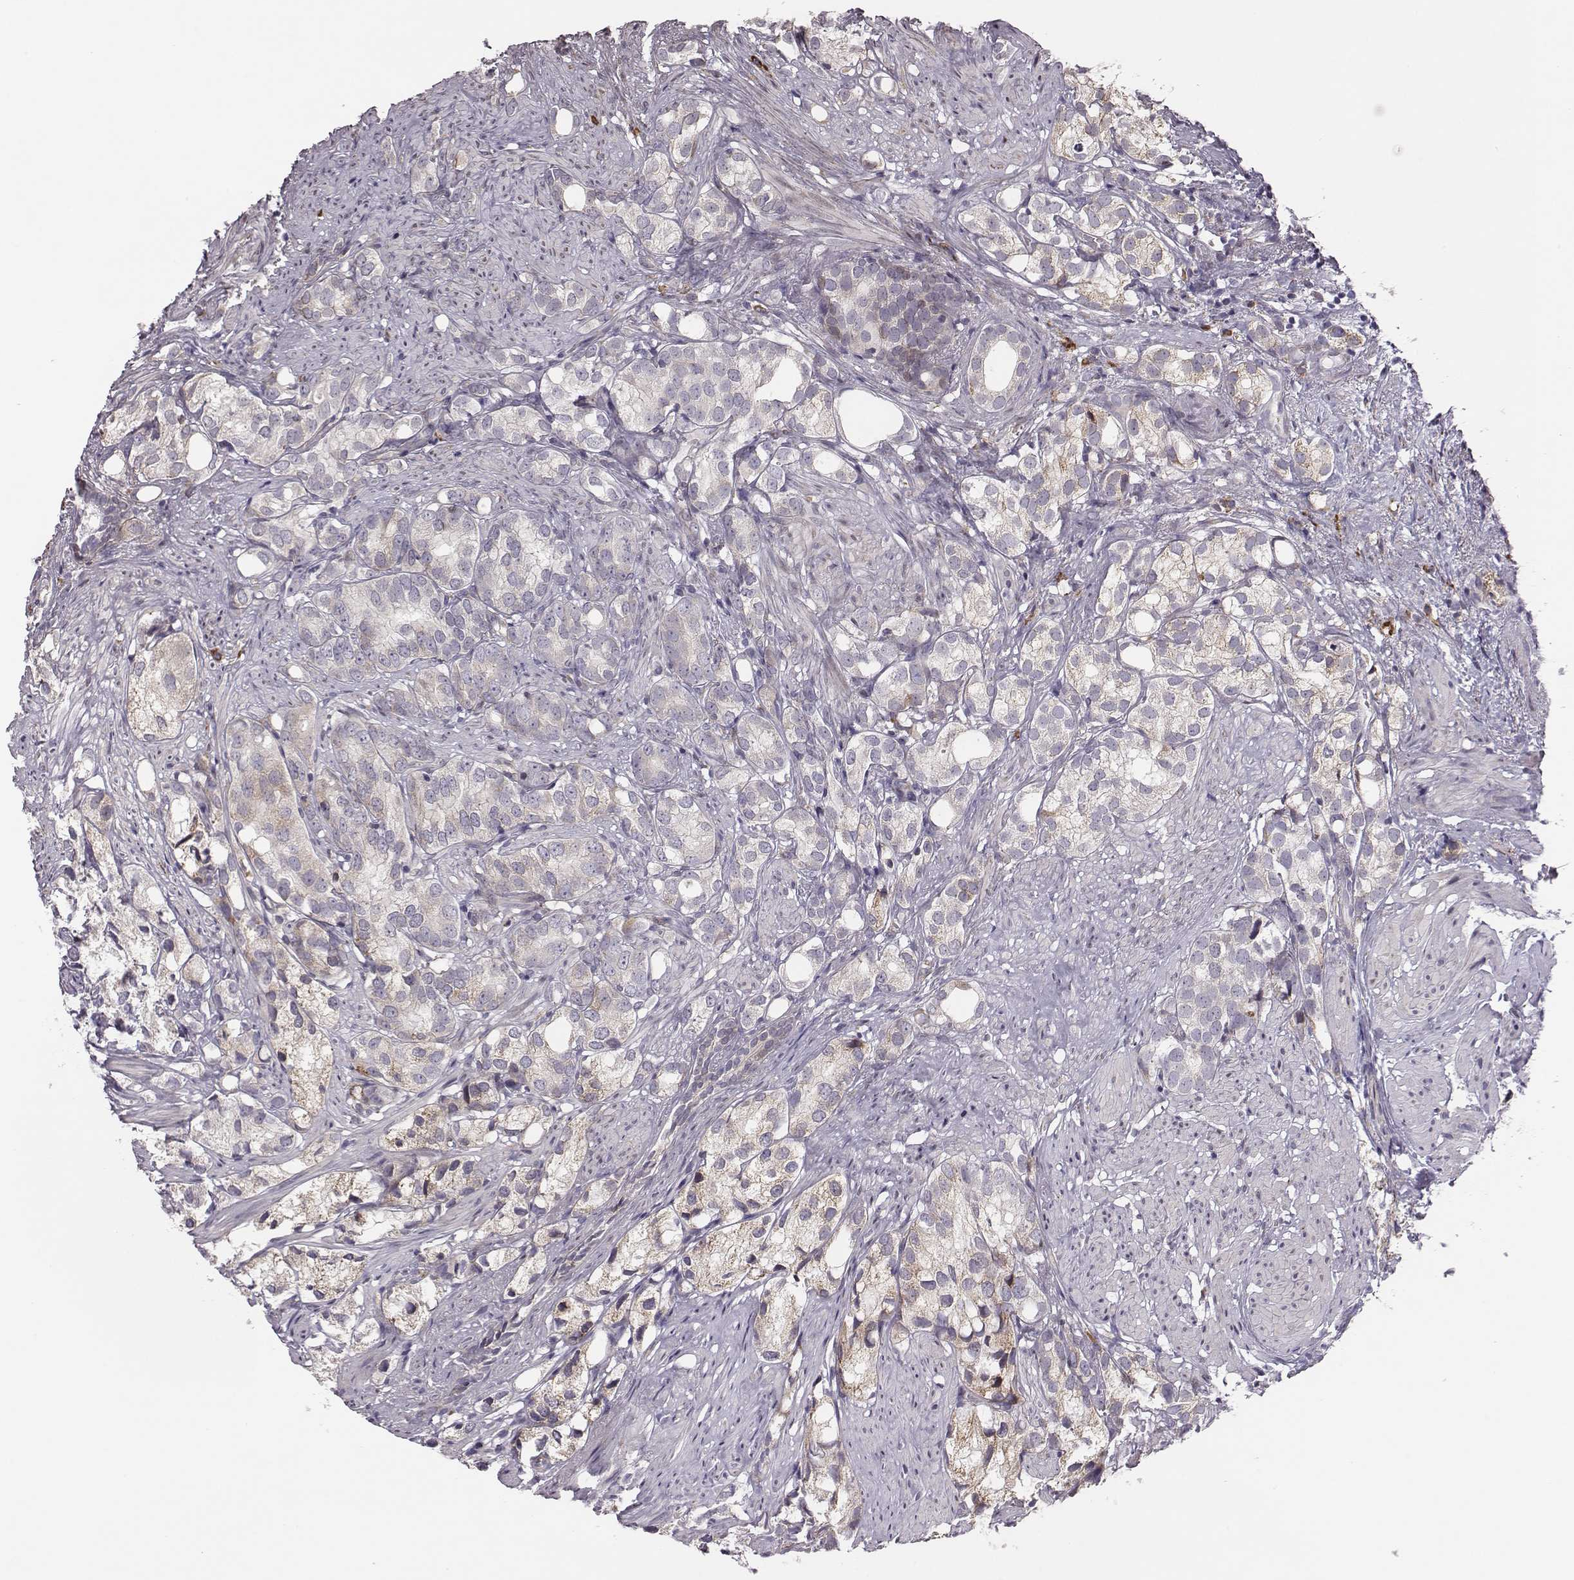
{"staining": {"intensity": "moderate", "quantity": "<25%", "location": "cytoplasmic/membranous"}, "tissue": "prostate cancer", "cell_type": "Tumor cells", "image_type": "cancer", "snomed": [{"axis": "morphology", "description": "Adenocarcinoma, High grade"}, {"axis": "topography", "description": "Prostate"}], "caption": "Immunohistochemical staining of human prostate cancer demonstrates moderate cytoplasmic/membranous protein staining in about <25% of tumor cells.", "gene": "SELENOI", "patient": {"sex": "male", "age": 82}}